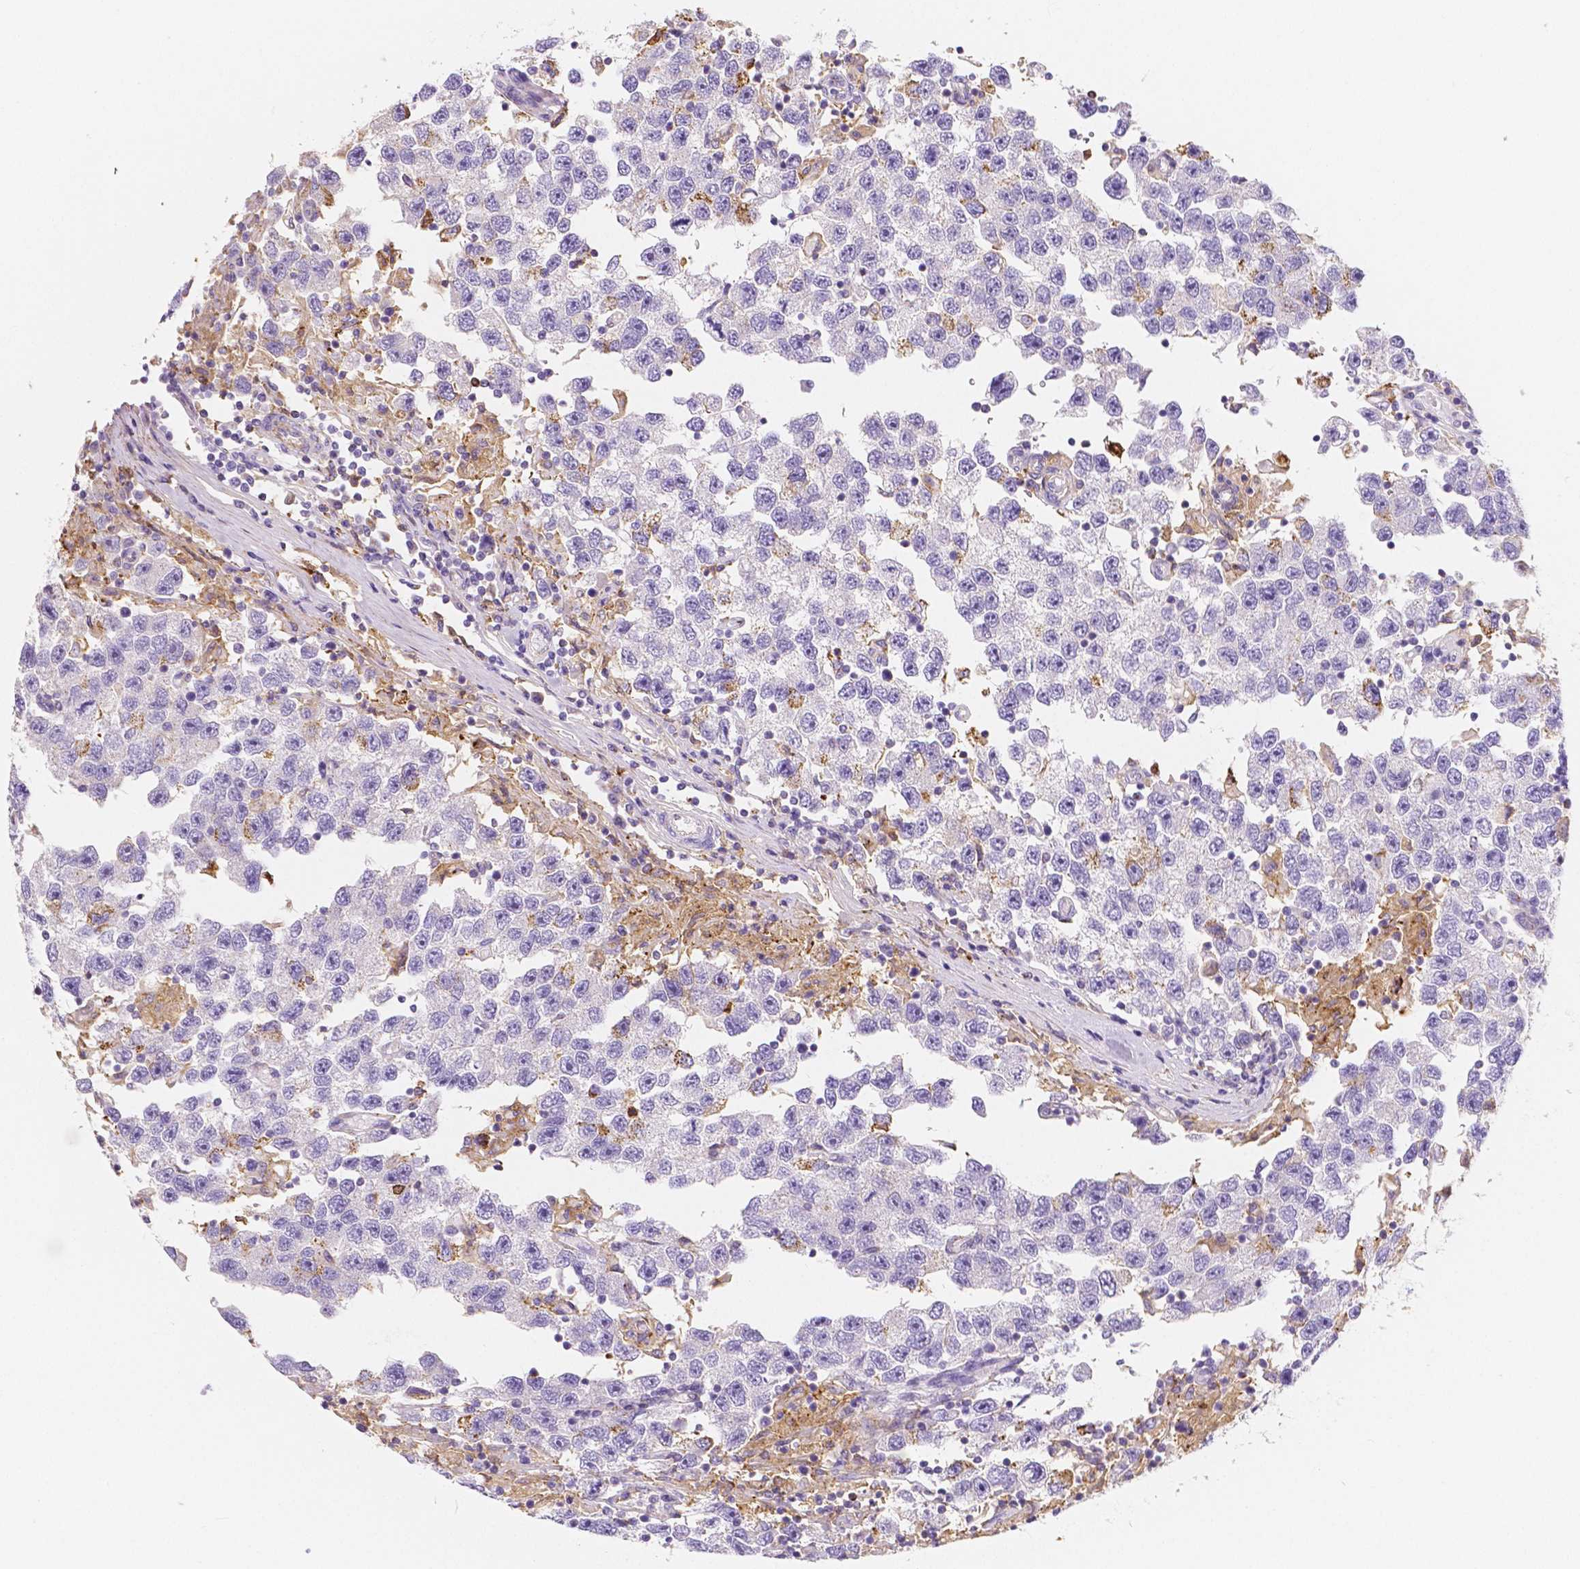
{"staining": {"intensity": "negative", "quantity": "none", "location": "none"}, "tissue": "testis cancer", "cell_type": "Tumor cells", "image_type": "cancer", "snomed": [{"axis": "morphology", "description": "Seminoma, NOS"}, {"axis": "topography", "description": "Testis"}], "caption": "DAB immunohistochemical staining of testis cancer shows no significant positivity in tumor cells. (IHC, brightfield microscopy, high magnification).", "gene": "GABRD", "patient": {"sex": "male", "age": 26}}